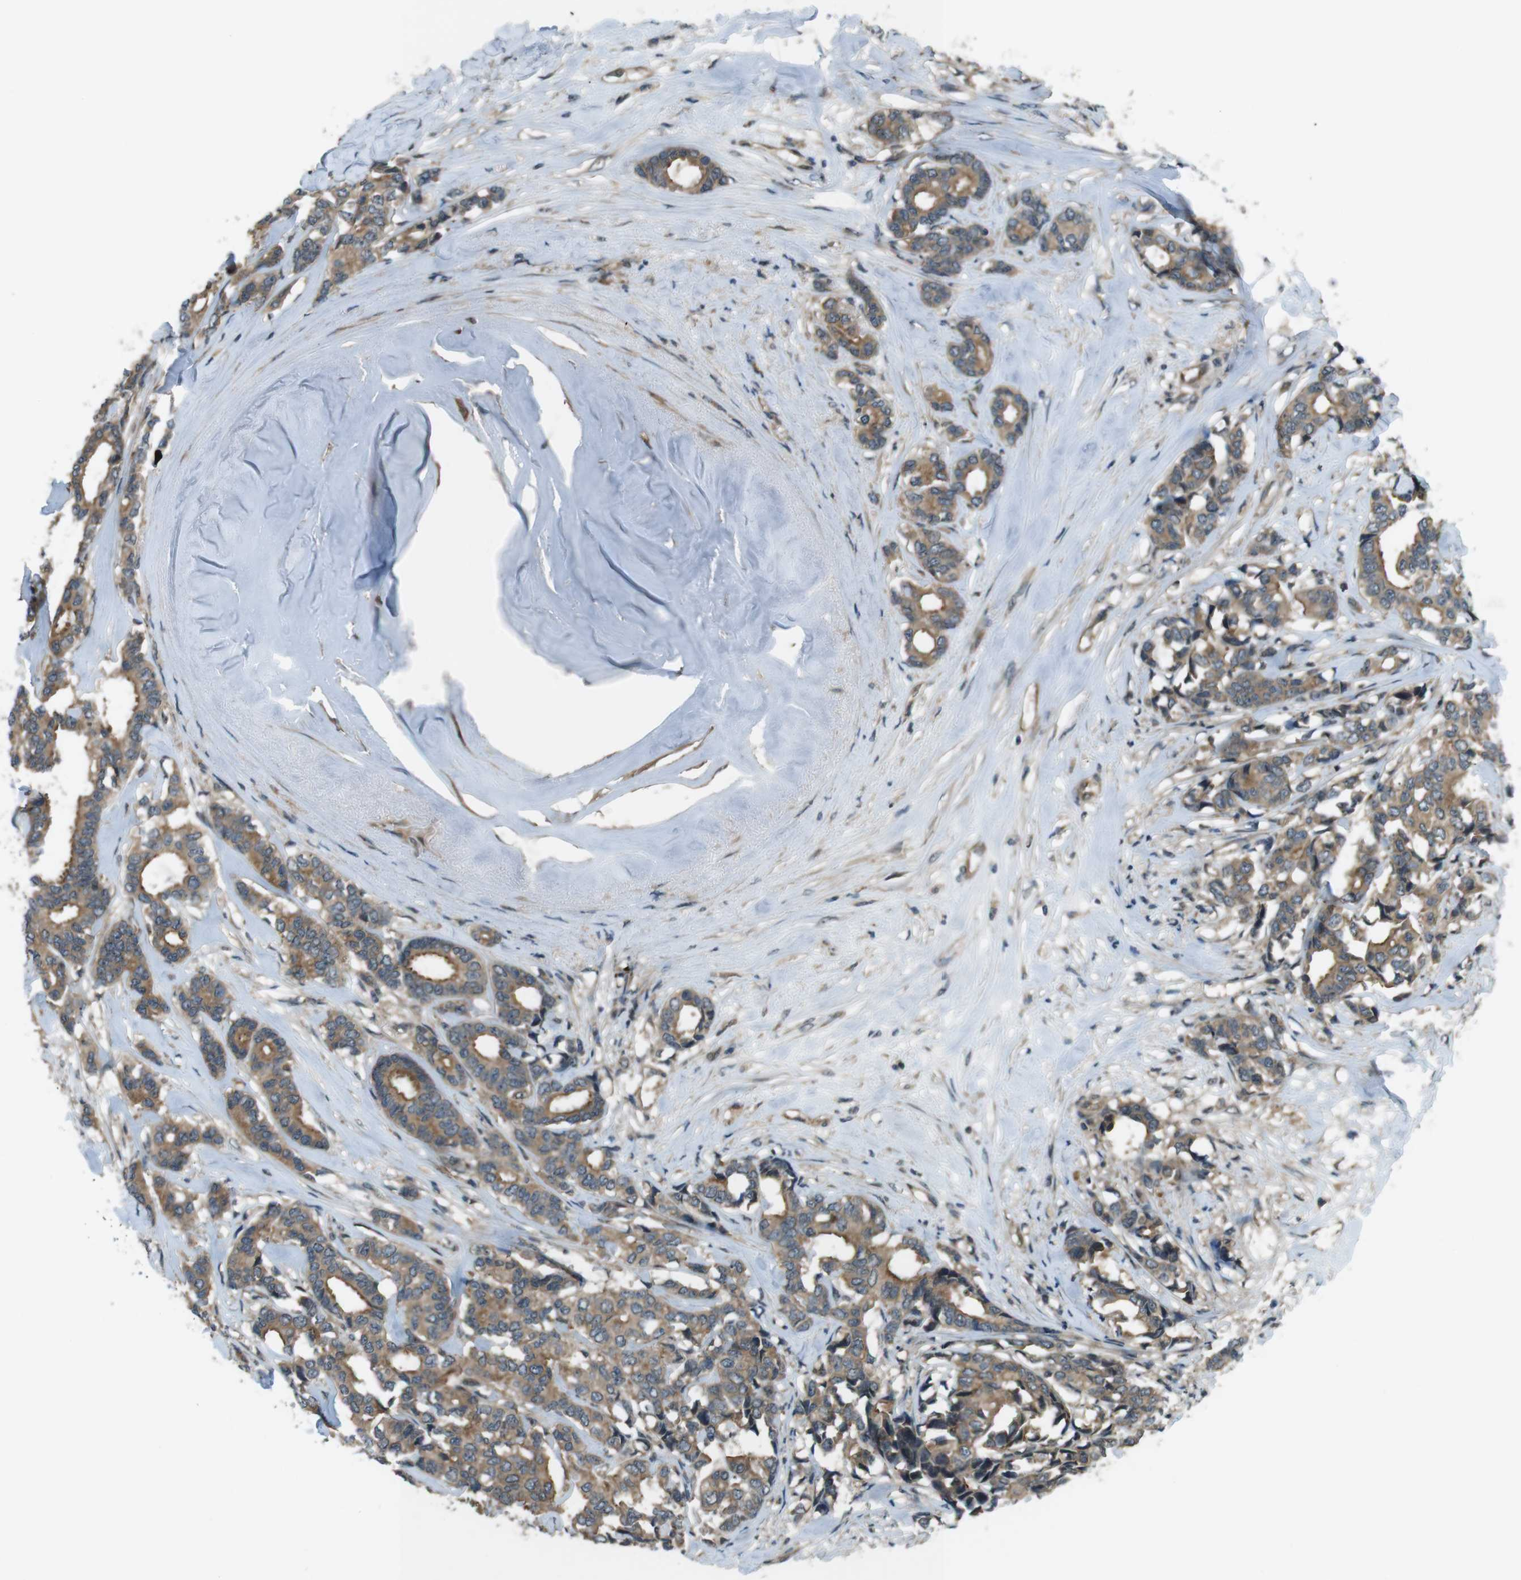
{"staining": {"intensity": "moderate", "quantity": ">75%", "location": "cytoplasmic/membranous"}, "tissue": "breast cancer", "cell_type": "Tumor cells", "image_type": "cancer", "snomed": [{"axis": "morphology", "description": "Duct carcinoma"}, {"axis": "topography", "description": "Breast"}], "caption": "A high-resolution photomicrograph shows immunohistochemistry (IHC) staining of invasive ductal carcinoma (breast), which demonstrates moderate cytoplasmic/membranous expression in about >75% of tumor cells.", "gene": "TIAM2", "patient": {"sex": "female", "age": 87}}